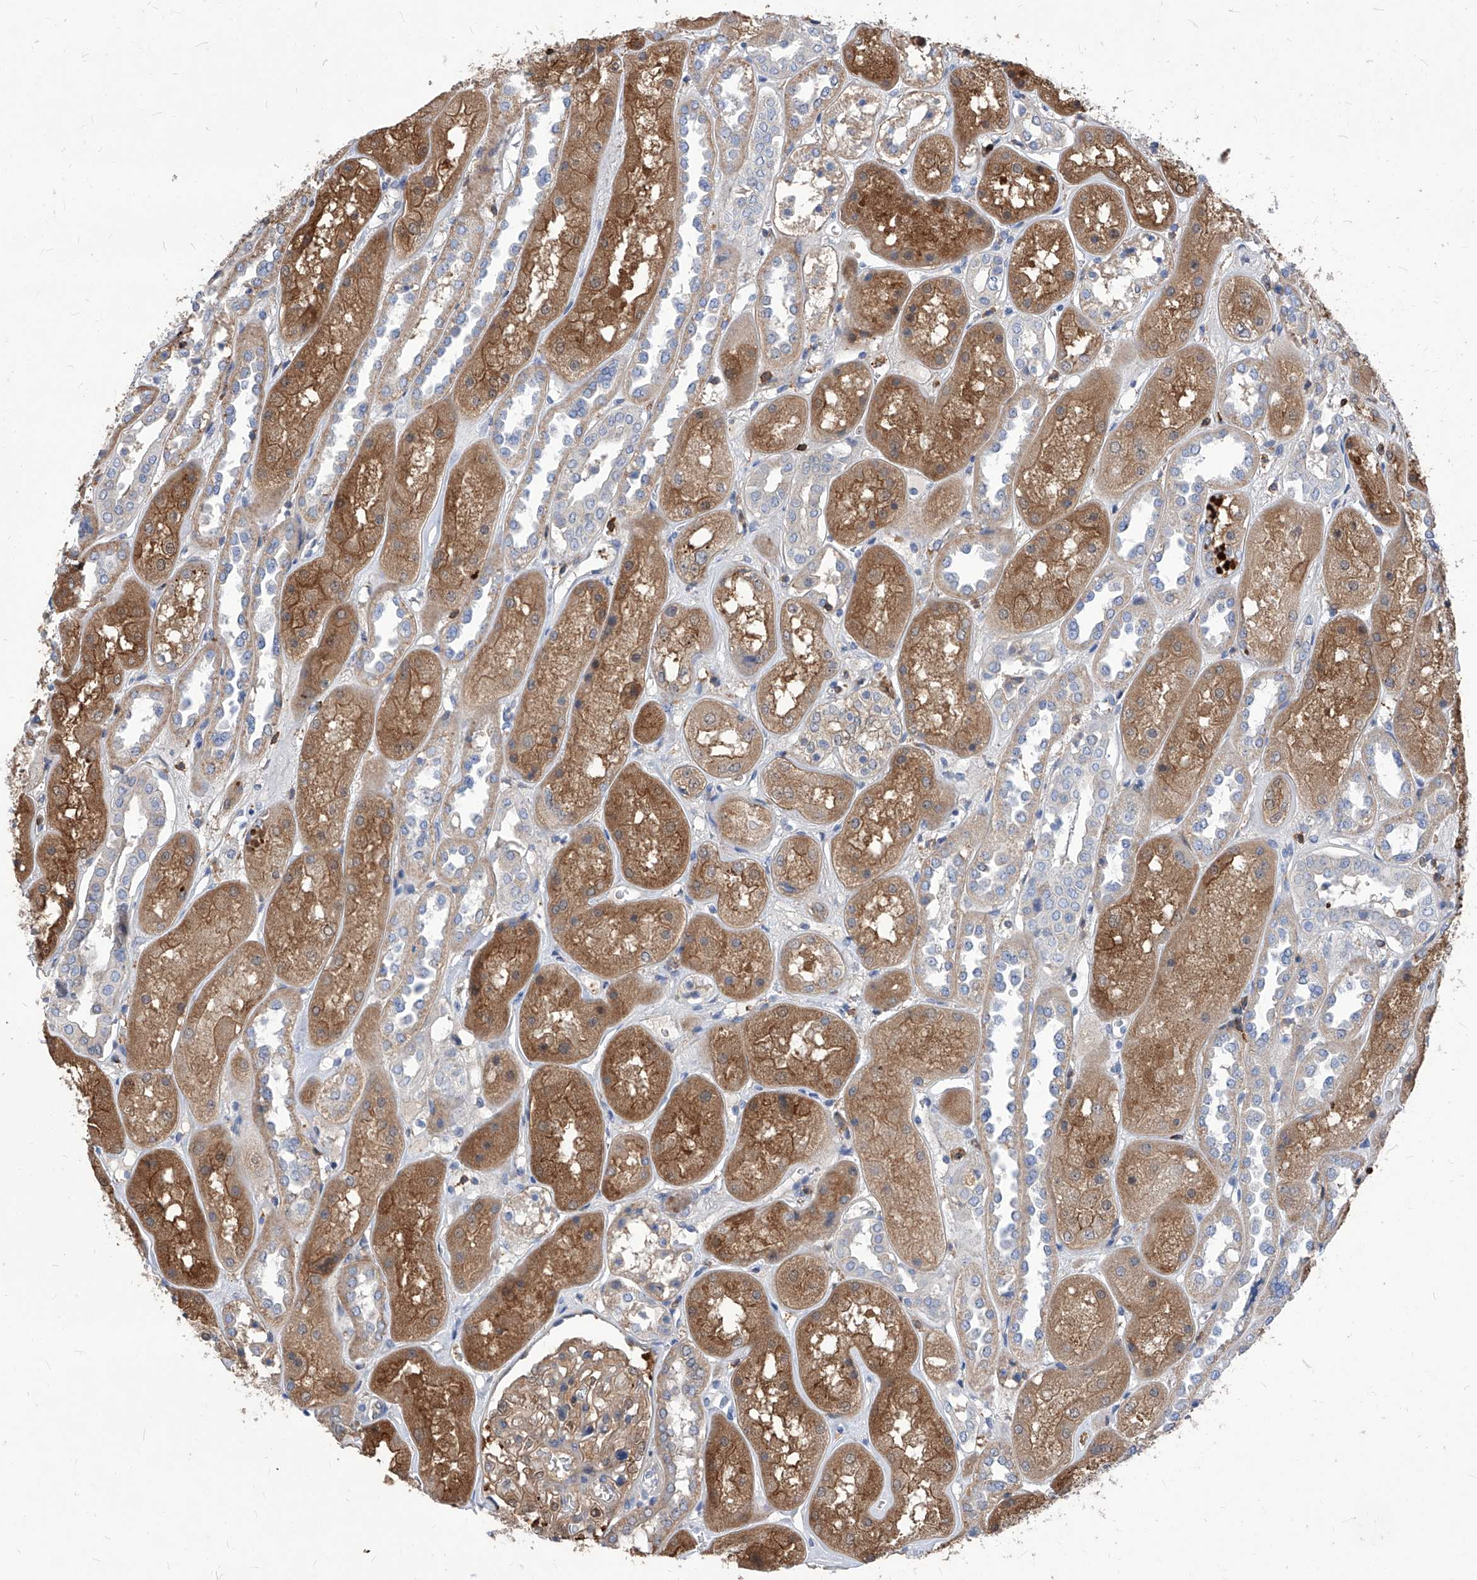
{"staining": {"intensity": "moderate", "quantity": "<25%", "location": "cytoplasmic/membranous"}, "tissue": "kidney", "cell_type": "Cells in glomeruli", "image_type": "normal", "snomed": [{"axis": "morphology", "description": "Normal tissue, NOS"}, {"axis": "topography", "description": "Kidney"}], "caption": "Cells in glomeruli show low levels of moderate cytoplasmic/membranous expression in approximately <25% of cells in unremarkable kidney.", "gene": "ABRACL", "patient": {"sex": "male", "age": 70}}